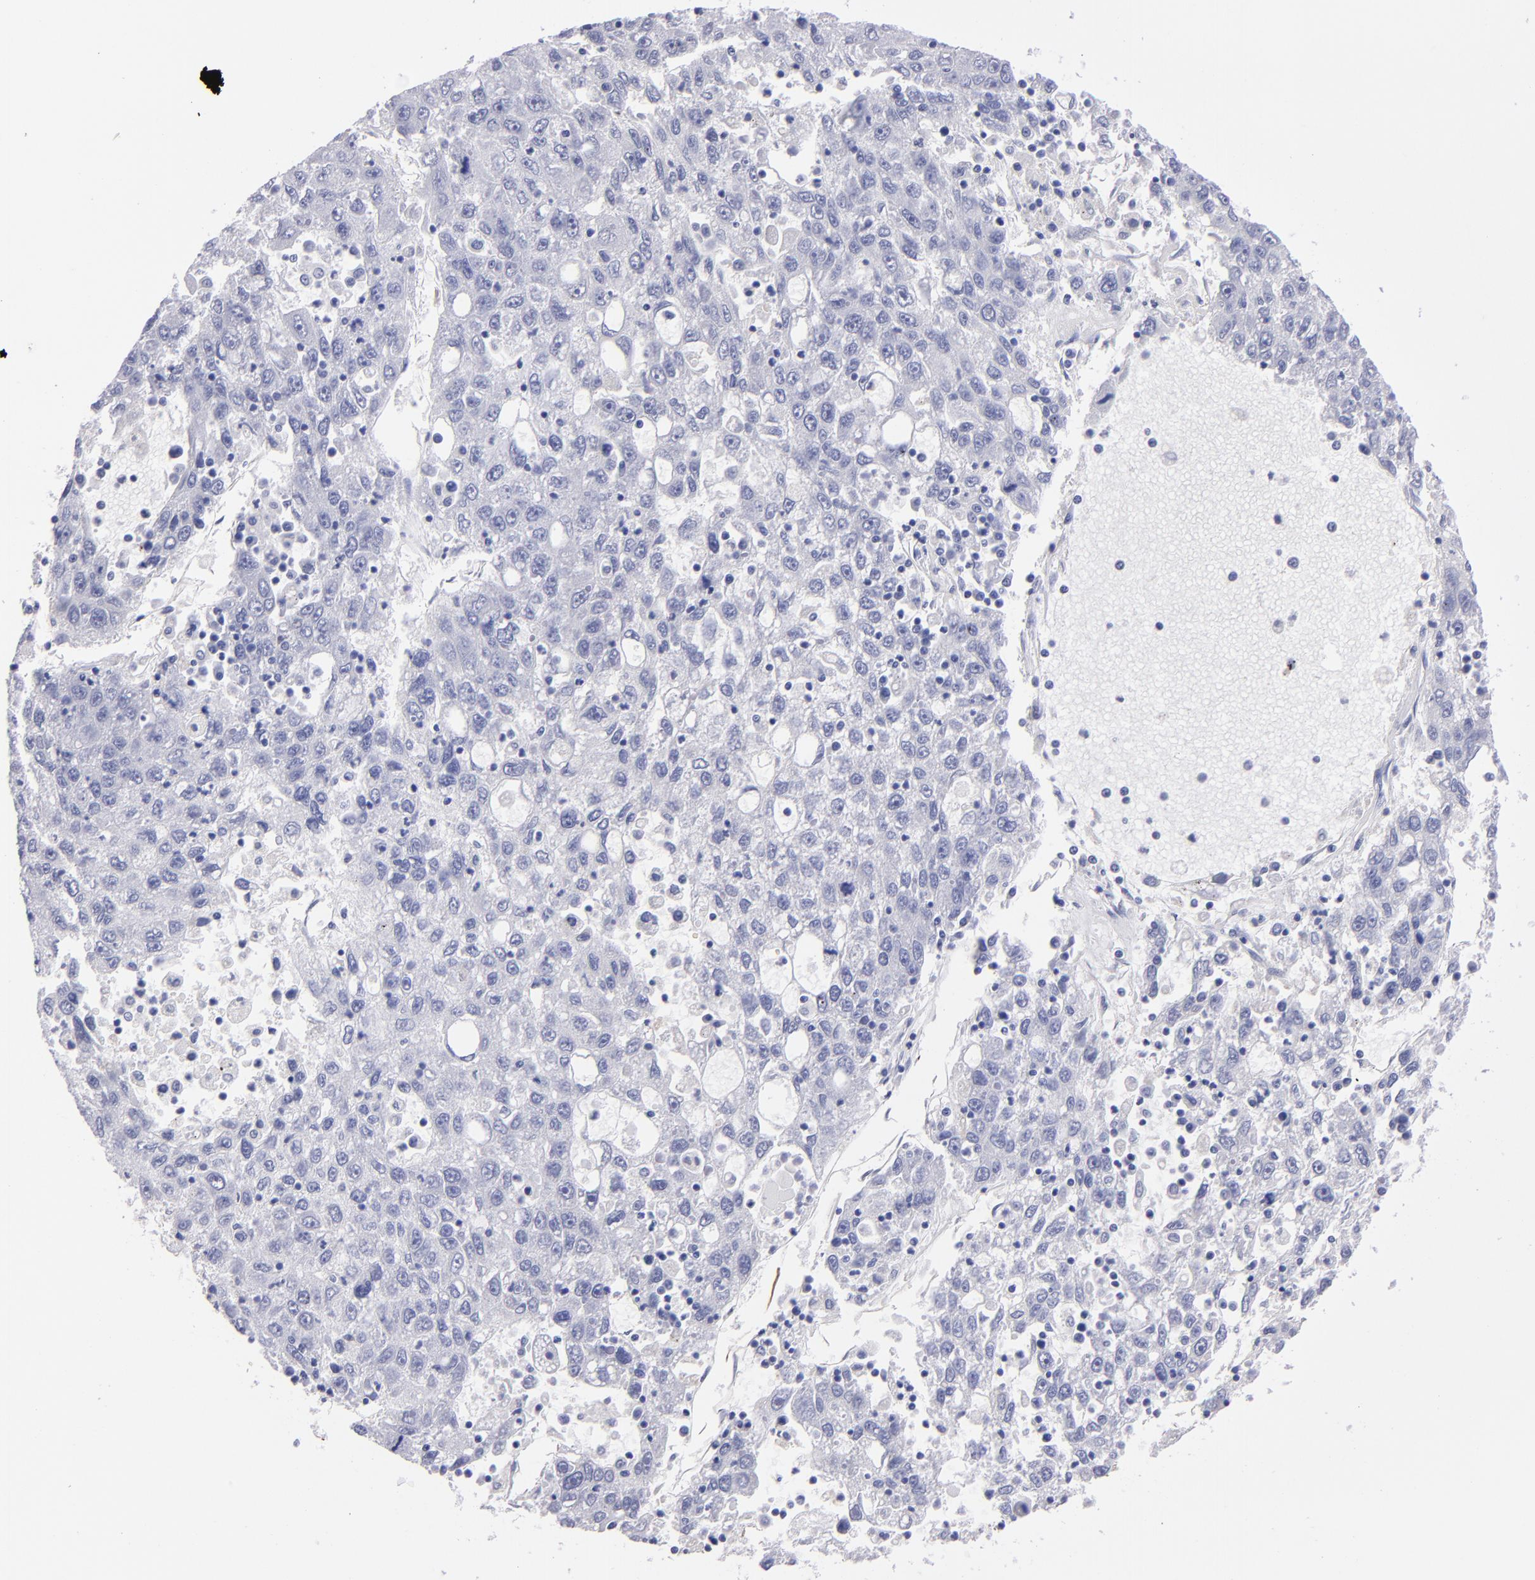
{"staining": {"intensity": "negative", "quantity": "none", "location": "none"}, "tissue": "liver cancer", "cell_type": "Tumor cells", "image_type": "cancer", "snomed": [{"axis": "morphology", "description": "Carcinoma, Hepatocellular, NOS"}, {"axis": "topography", "description": "Liver"}], "caption": "Liver cancer (hepatocellular carcinoma) stained for a protein using immunohistochemistry (IHC) shows no expression tumor cells.", "gene": "TG", "patient": {"sex": "male", "age": 49}}